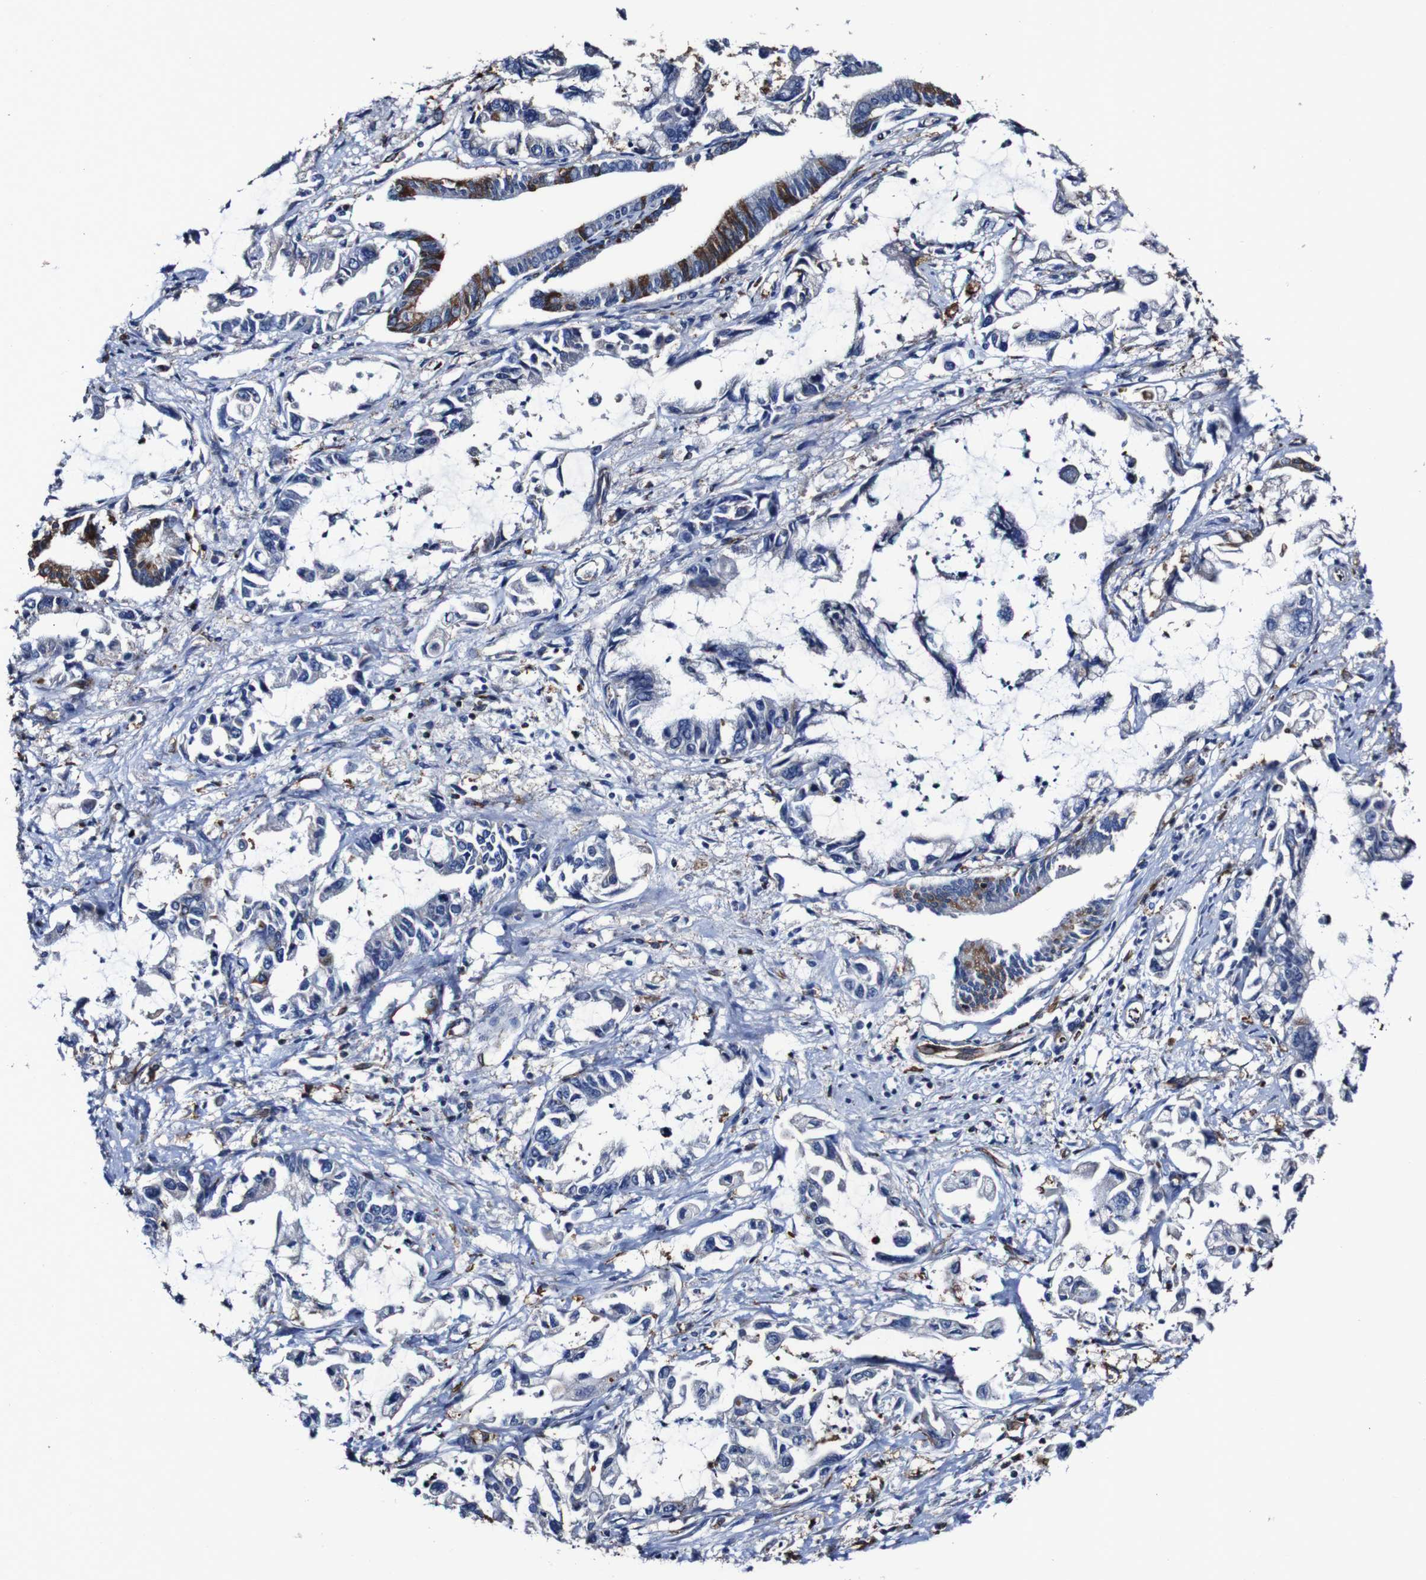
{"staining": {"intensity": "strong", "quantity": "<25%", "location": "cytoplasmic/membranous"}, "tissue": "pancreatic cancer", "cell_type": "Tumor cells", "image_type": "cancer", "snomed": [{"axis": "morphology", "description": "Adenocarcinoma, NOS"}, {"axis": "topography", "description": "Pancreas"}], "caption": "Pancreatic cancer (adenocarcinoma) stained for a protein (brown) reveals strong cytoplasmic/membranous positive positivity in about <25% of tumor cells.", "gene": "CSF1R", "patient": {"sex": "male", "age": 56}}